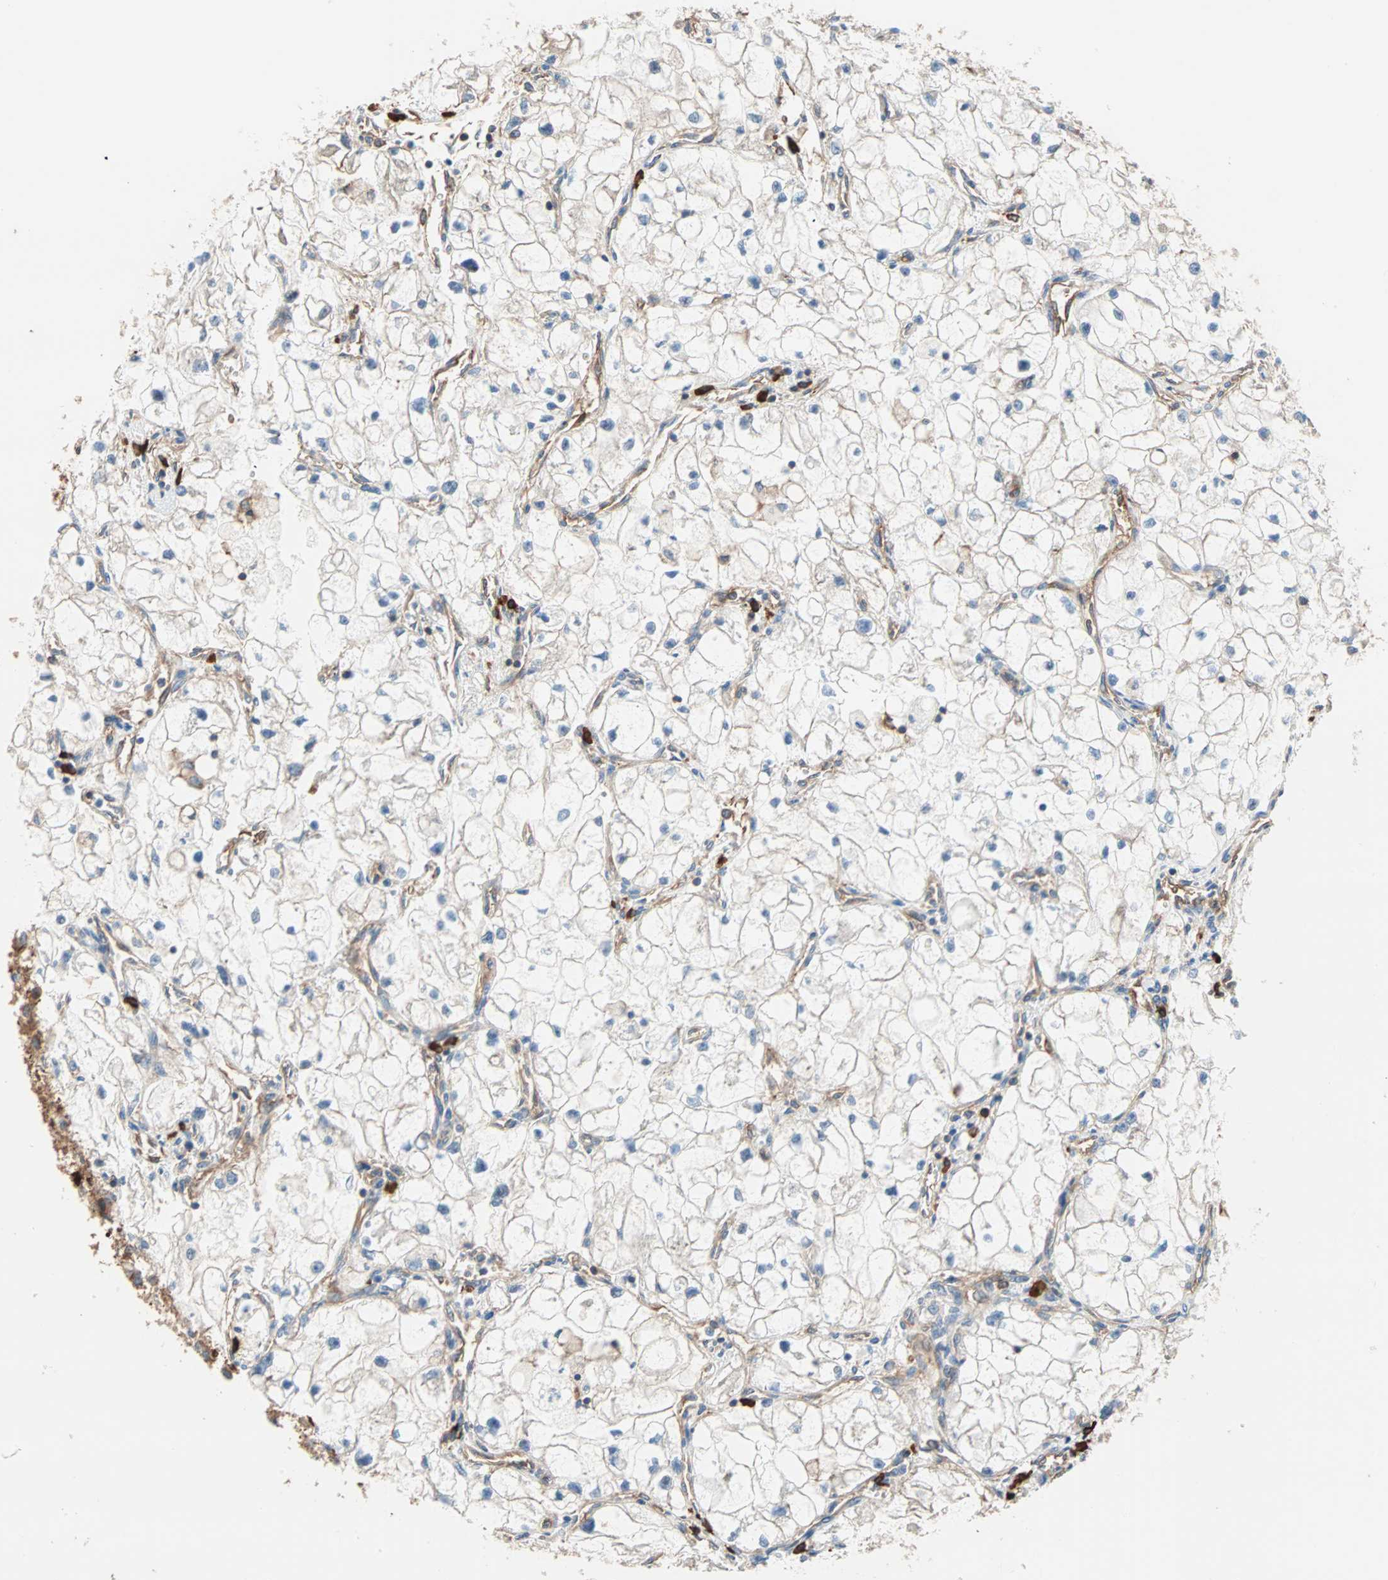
{"staining": {"intensity": "negative", "quantity": "none", "location": "none"}, "tissue": "renal cancer", "cell_type": "Tumor cells", "image_type": "cancer", "snomed": [{"axis": "morphology", "description": "Adenocarcinoma, NOS"}, {"axis": "topography", "description": "Kidney"}], "caption": "An image of renal adenocarcinoma stained for a protein displays no brown staining in tumor cells.", "gene": "EEF2", "patient": {"sex": "female", "age": 70}}